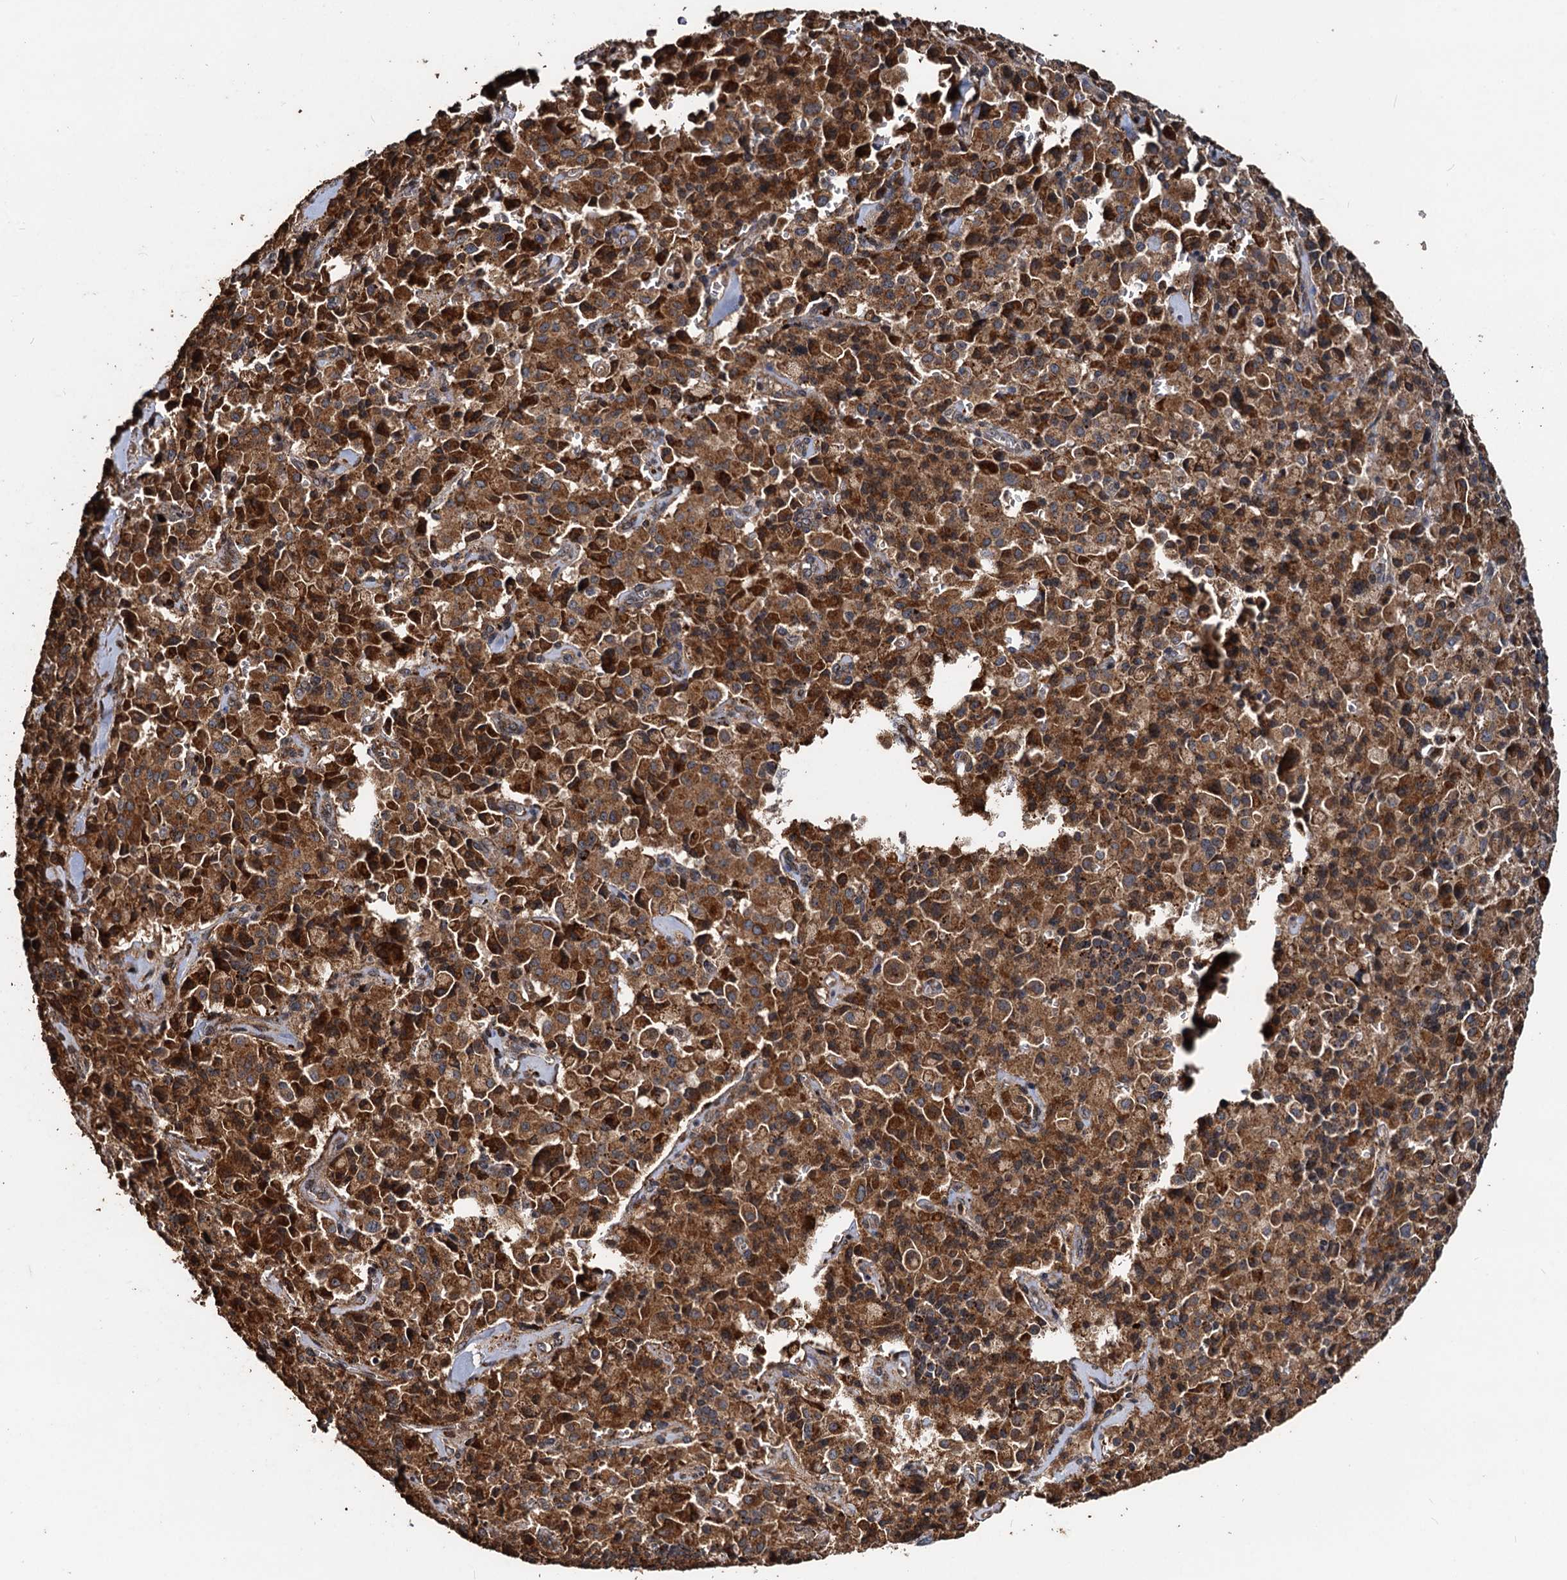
{"staining": {"intensity": "moderate", "quantity": ">75%", "location": "cytoplasmic/membranous"}, "tissue": "pancreatic cancer", "cell_type": "Tumor cells", "image_type": "cancer", "snomed": [{"axis": "morphology", "description": "Adenocarcinoma, NOS"}, {"axis": "topography", "description": "Pancreas"}], "caption": "DAB immunohistochemical staining of adenocarcinoma (pancreatic) shows moderate cytoplasmic/membranous protein expression in approximately >75% of tumor cells.", "gene": "NOTCH2NLA", "patient": {"sex": "male", "age": 65}}